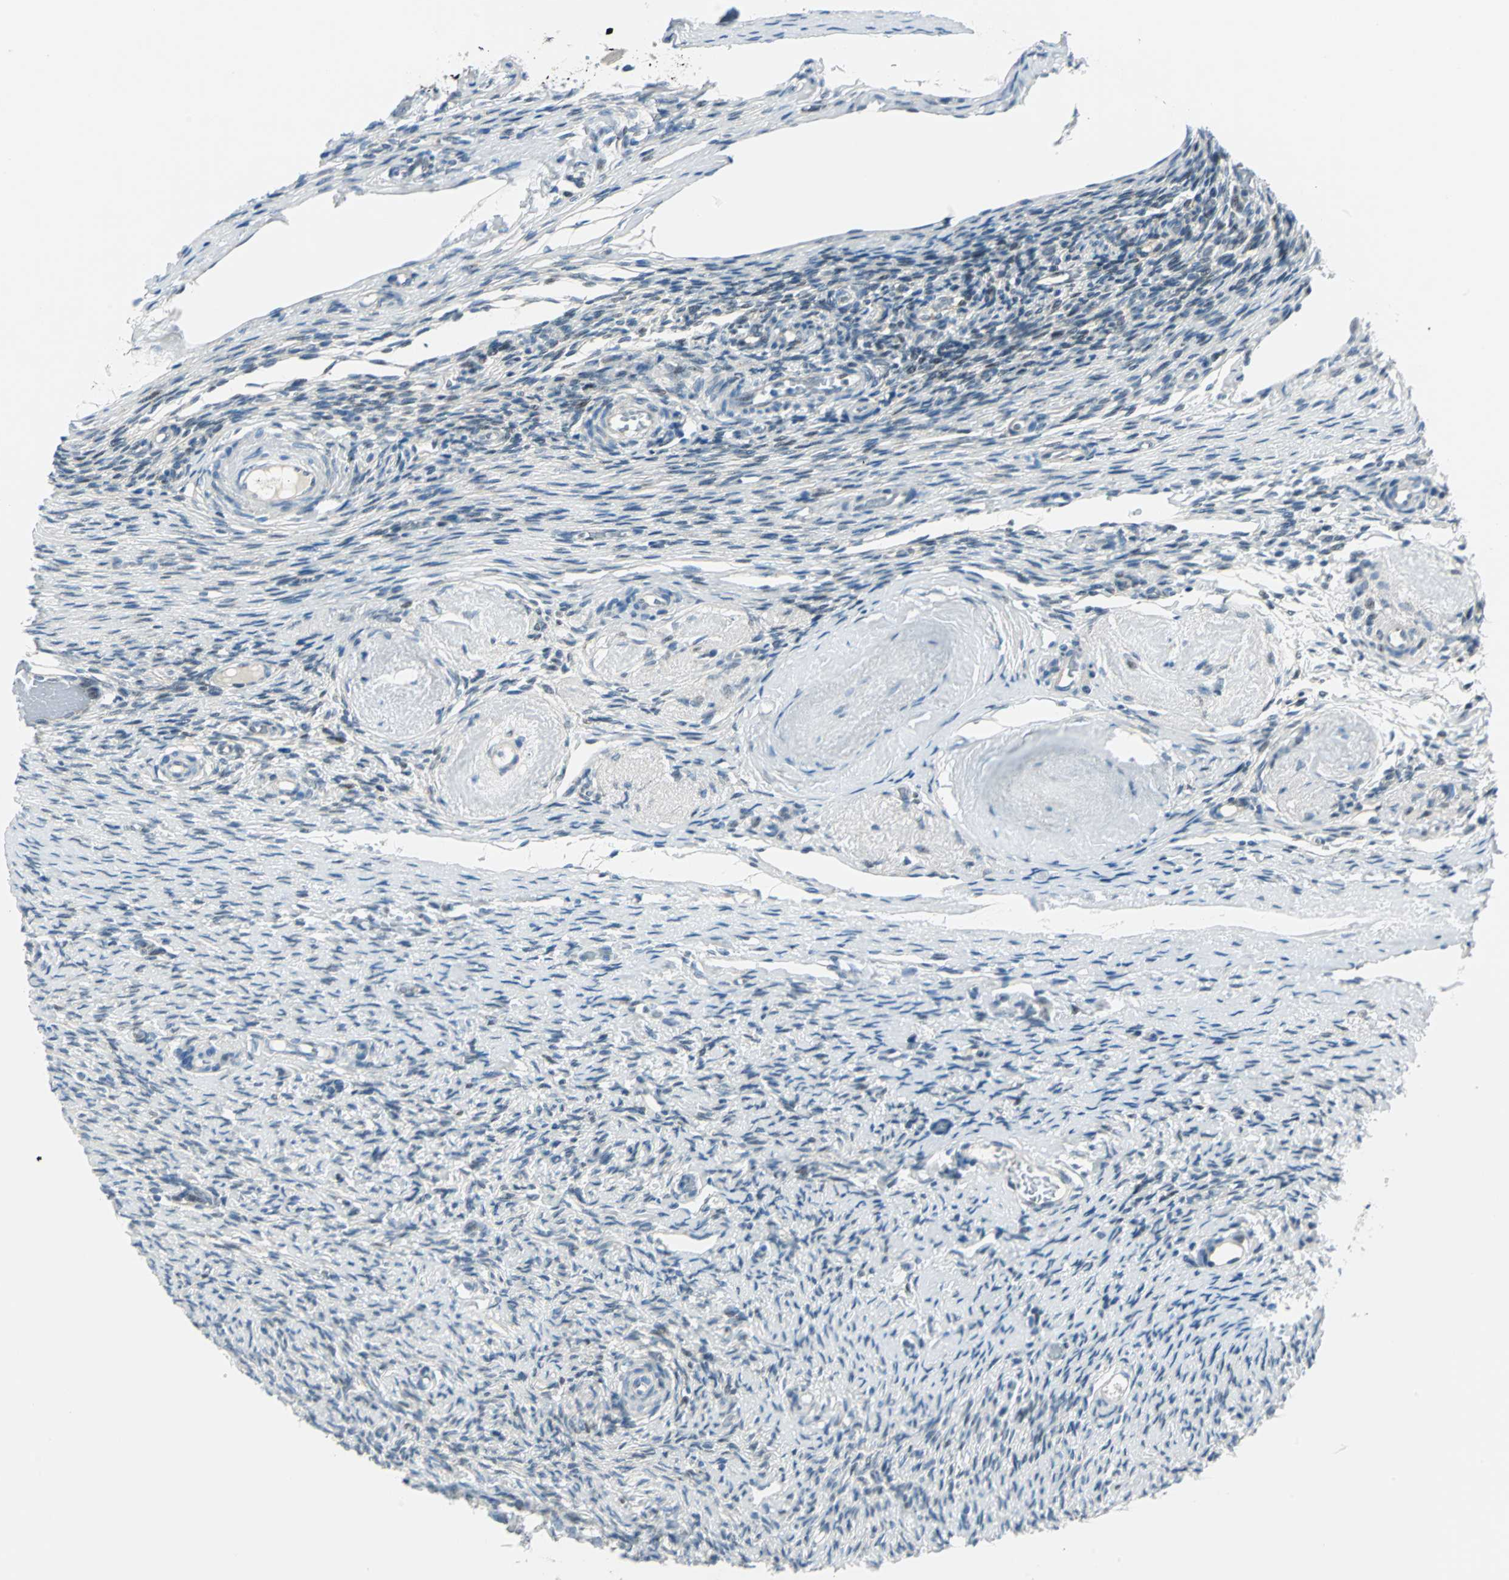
{"staining": {"intensity": "negative", "quantity": "none", "location": "none"}, "tissue": "ovary", "cell_type": "Ovarian stroma cells", "image_type": "normal", "snomed": [{"axis": "morphology", "description": "Normal tissue, NOS"}, {"axis": "topography", "description": "Ovary"}], "caption": "This photomicrograph is of normal ovary stained with immunohistochemistry (IHC) to label a protein in brown with the nuclei are counter-stained blue. There is no positivity in ovarian stroma cells. The staining is performed using DAB brown chromogen with nuclei counter-stained in using hematoxylin.", "gene": "AKR1A1", "patient": {"sex": "female", "age": 60}}